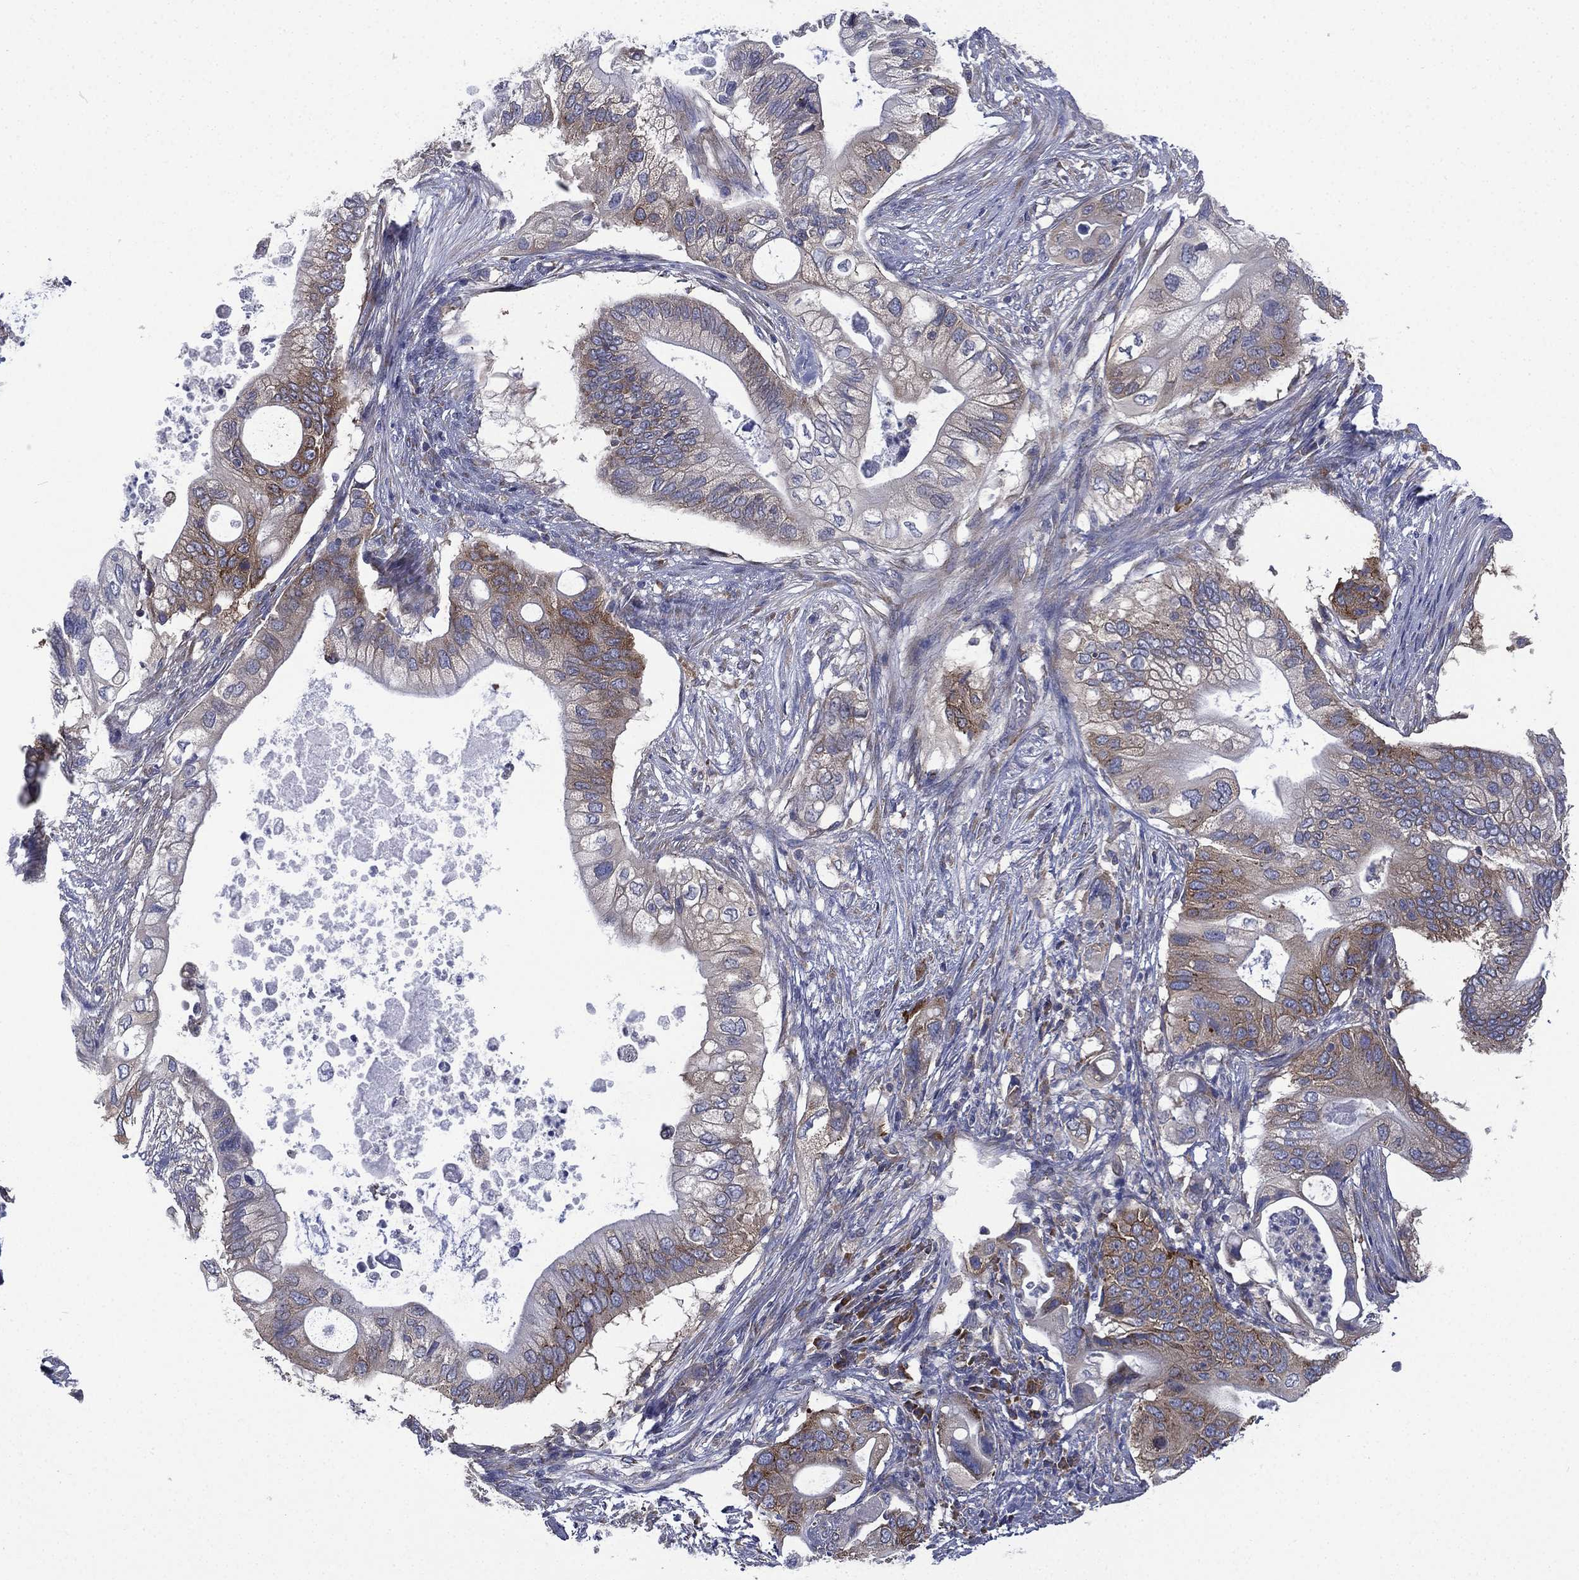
{"staining": {"intensity": "weak", "quantity": "25%-75%", "location": "cytoplasmic/membranous"}, "tissue": "pancreatic cancer", "cell_type": "Tumor cells", "image_type": "cancer", "snomed": [{"axis": "morphology", "description": "Adenocarcinoma, NOS"}, {"axis": "topography", "description": "Pancreas"}], "caption": "Adenocarcinoma (pancreatic) stained for a protein demonstrates weak cytoplasmic/membranous positivity in tumor cells. (DAB (3,3'-diaminobenzidine) IHC with brightfield microscopy, high magnification).", "gene": "FARSA", "patient": {"sex": "female", "age": 72}}